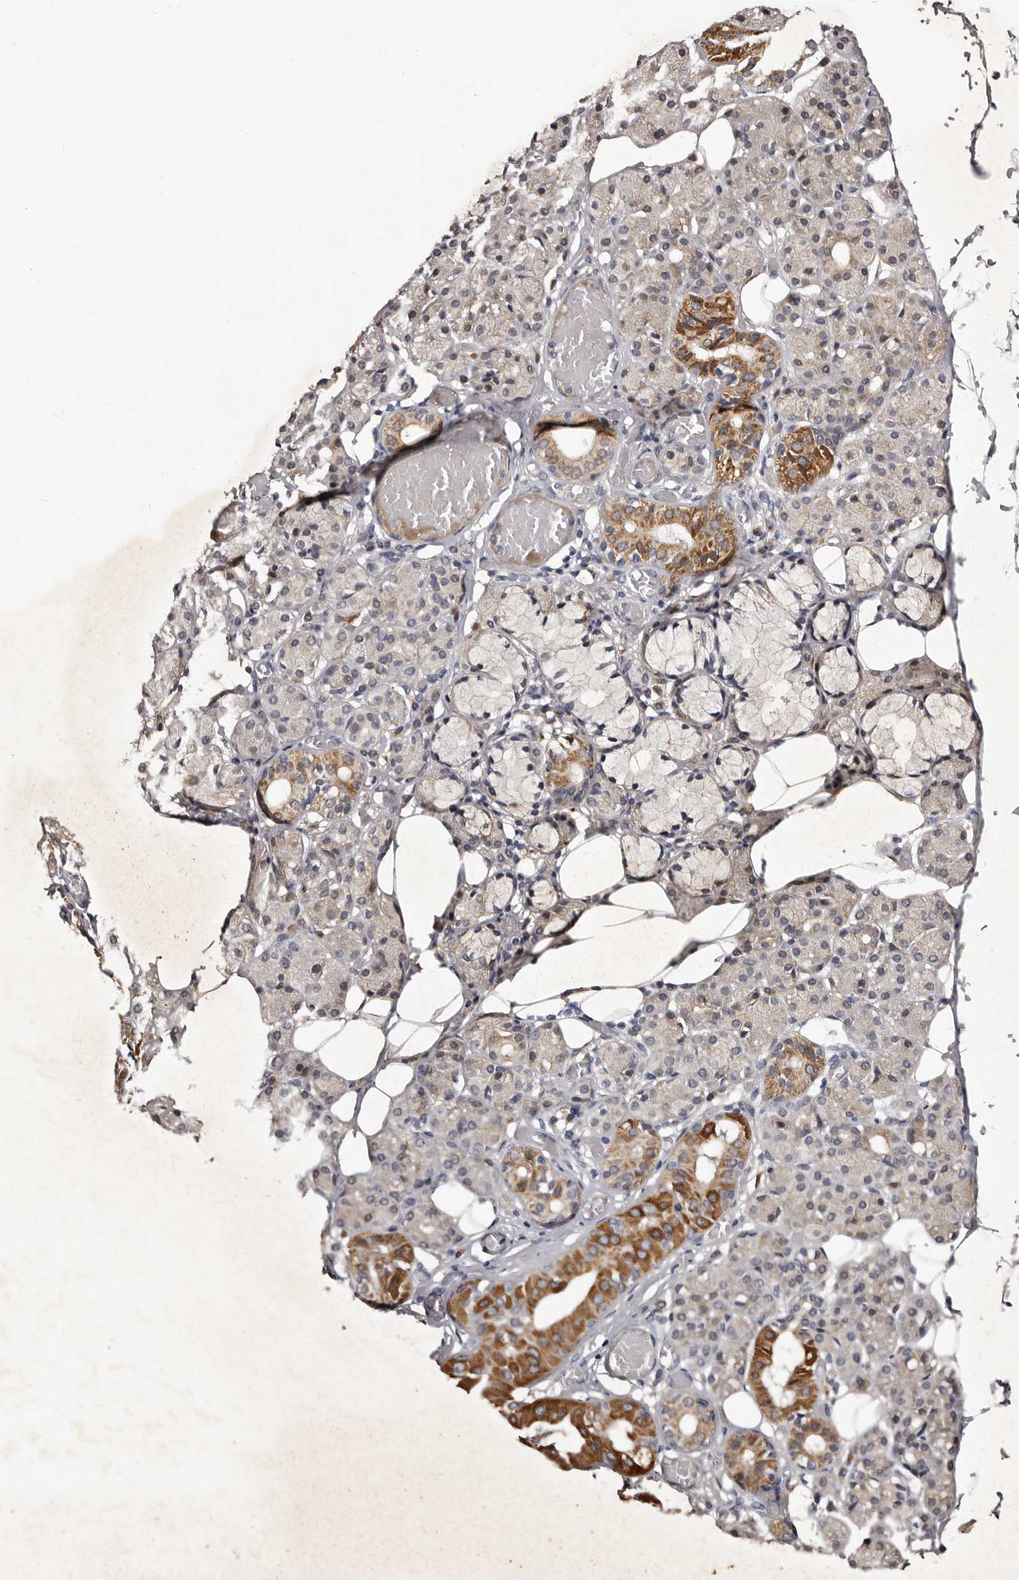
{"staining": {"intensity": "moderate", "quantity": "25%-75%", "location": "cytoplasmic/membranous,nuclear"}, "tissue": "salivary gland", "cell_type": "Glandular cells", "image_type": "normal", "snomed": [{"axis": "morphology", "description": "Normal tissue, NOS"}, {"axis": "topography", "description": "Salivary gland"}], "caption": "Approximately 25%-75% of glandular cells in unremarkable human salivary gland show moderate cytoplasmic/membranous,nuclear protein expression as visualized by brown immunohistochemical staining.", "gene": "DNPH1", "patient": {"sex": "male", "age": 63}}